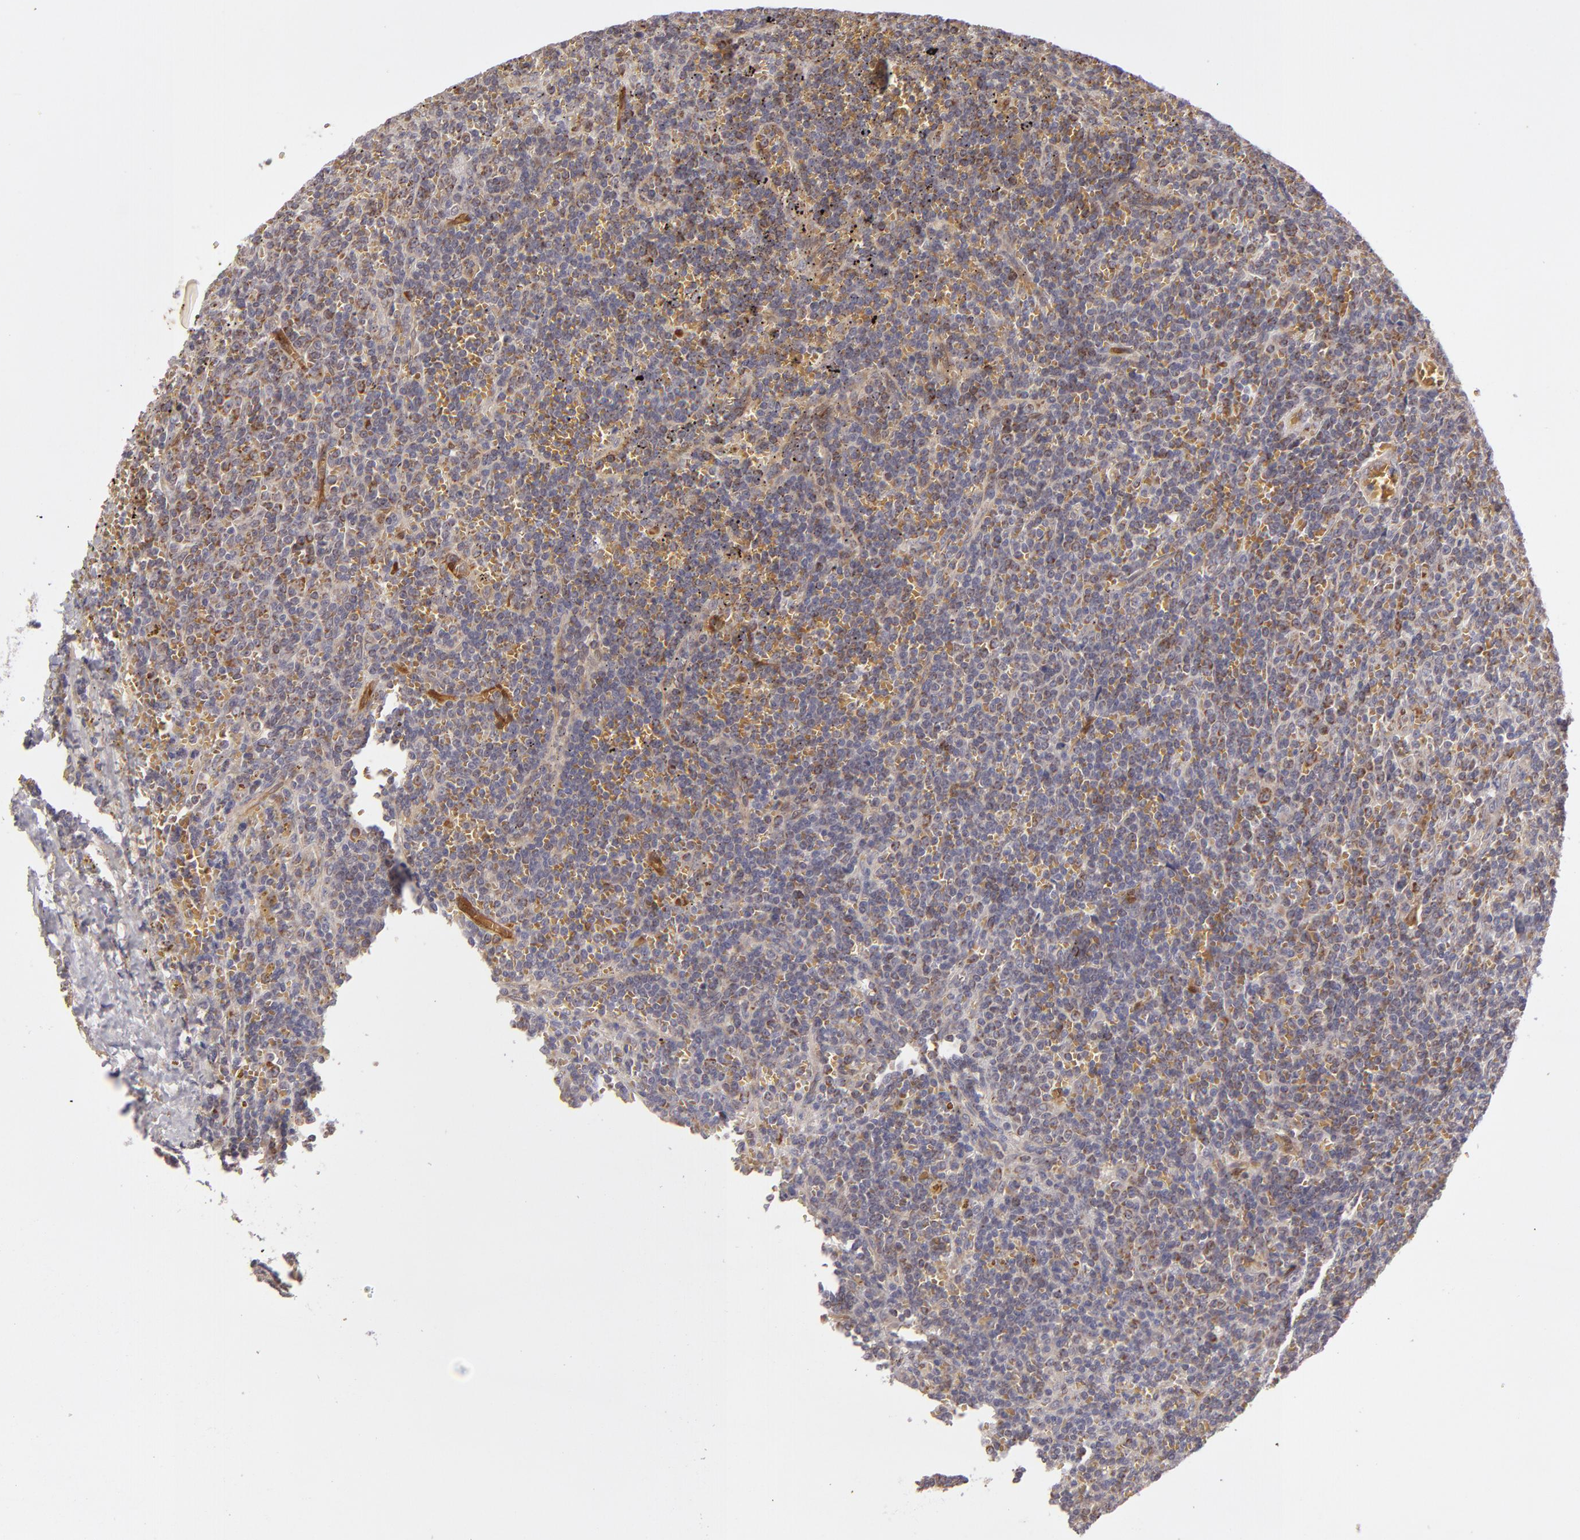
{"staining": {"intensity": "moderate", "quantity": "25%-75%", "location": "cytoplasmic/membranous"}, "tissue": "lymphoma", "cell_type": "Tumor cells", "image_type": "cancer", "snomed": [{"axis": "morphology", "description": "Malignant lymphoma, non-Hodgkin's type, Low grade"}, {"axis": "topography", "description": "Spleen"}], "caption": "The immunohistochemical stain shows moderate cytoplasmic/membranous positivity in tumor cells of malignant lymphoma, non-Hodgkin's type (low-grade) tissue.", "gene": "SH2D4A", "patient": {"sex": "male", "age": 80}}